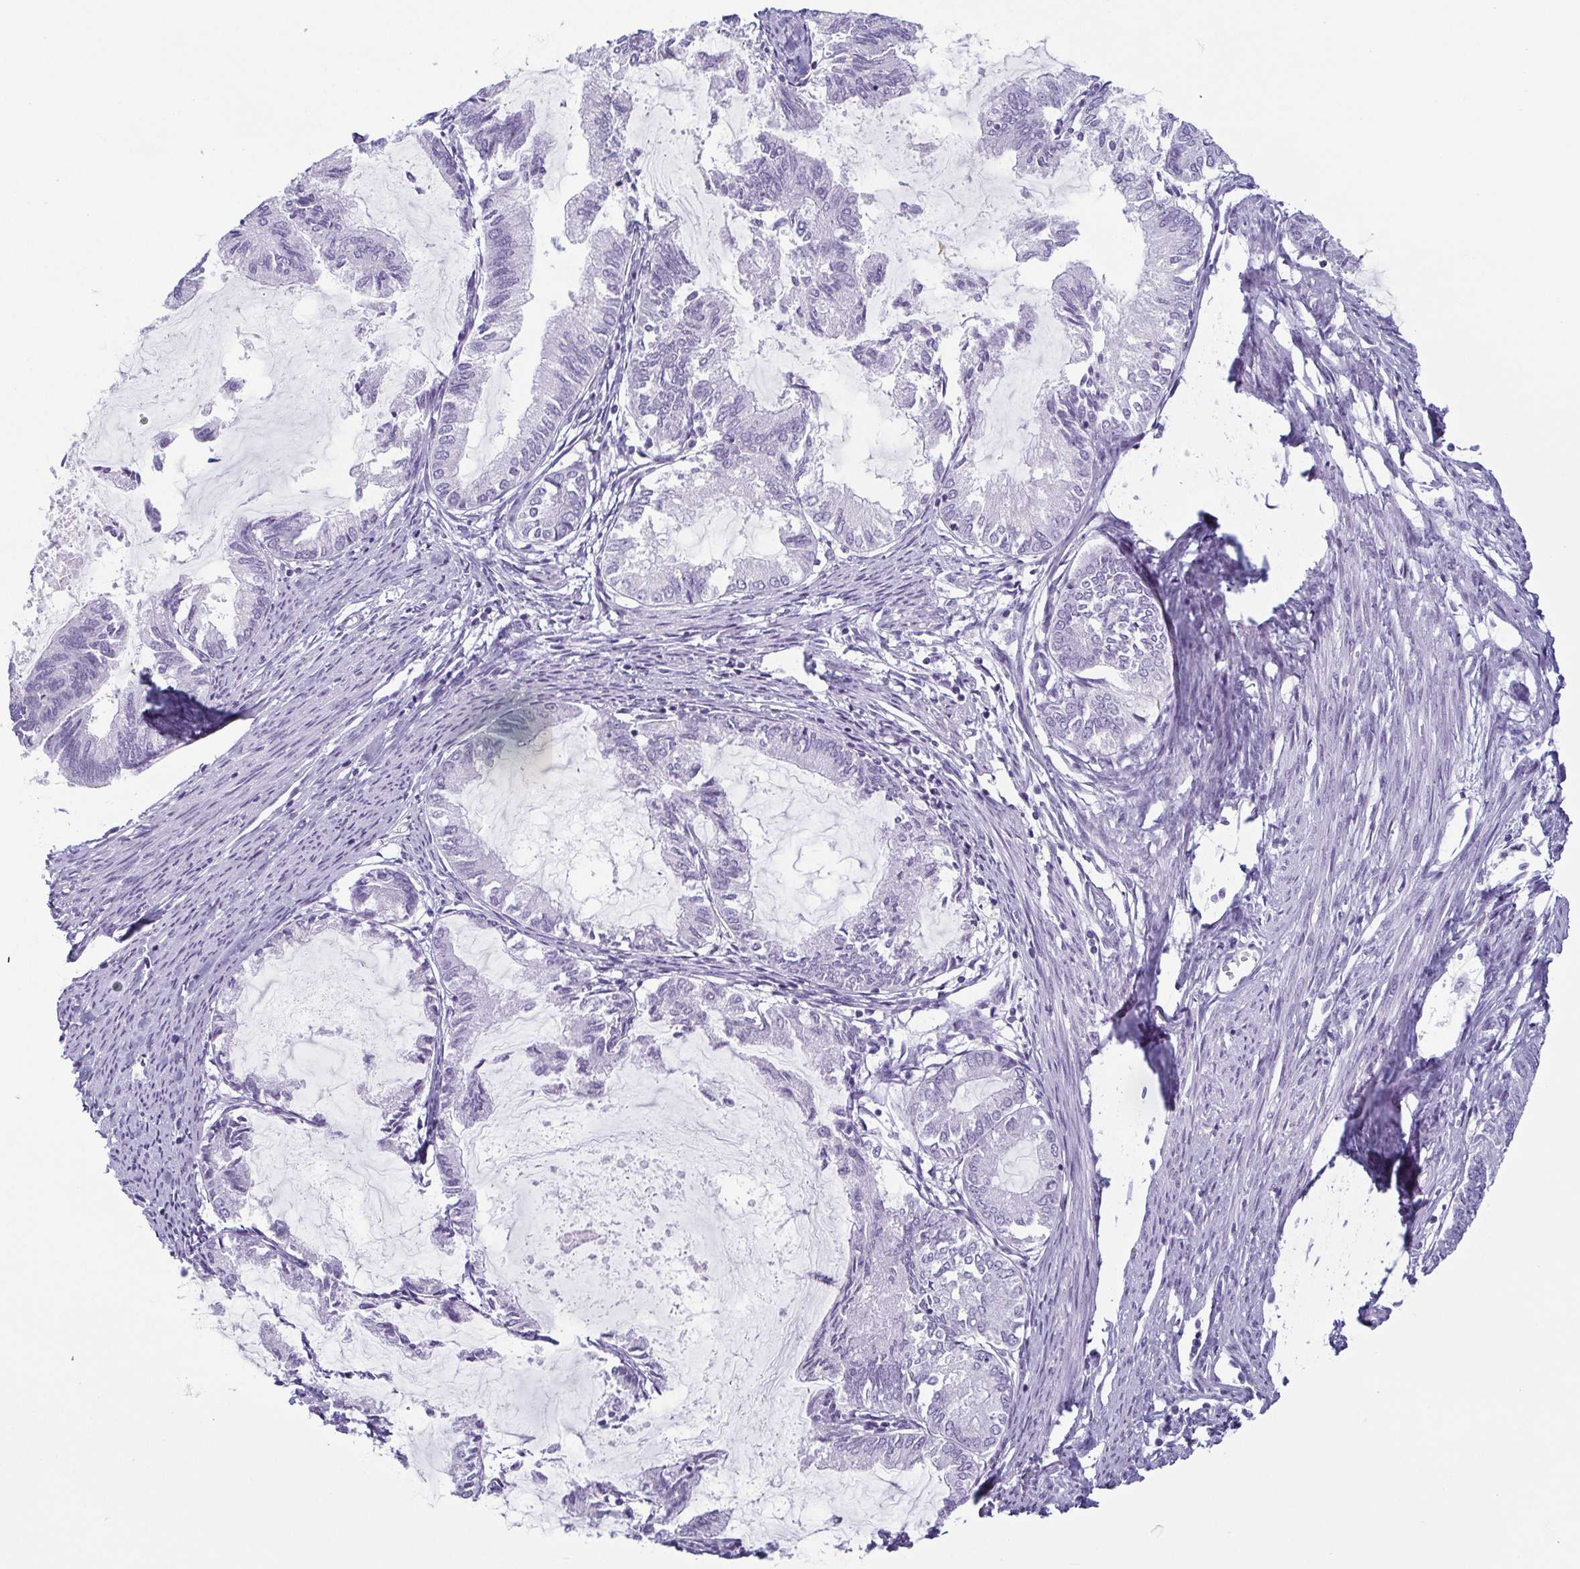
{"staining": {"intensity": "negative", "quantity": "none", "location": "none"}, "tissue": "endometrial cancer", "cell_type": "Tumor cells", "image_type": "cancer", "snomed": [{"axis": "morphology", "description": "Adenocarcinoma, NOS"}, {"axis": "topography", "description": "Endometrium"}], "caption": "A histopathology image of adenocarcinoma (endometrial) stained for a protein demonstrates no brown staining in tumor cells. The staining is performed using DAB (3,3'-diaminobenzidine) brown chromogen with nuclei counter-stained in using hematoxylin.", "gene": "KRT78", "patient": {"sex": "female", "age": 86}}